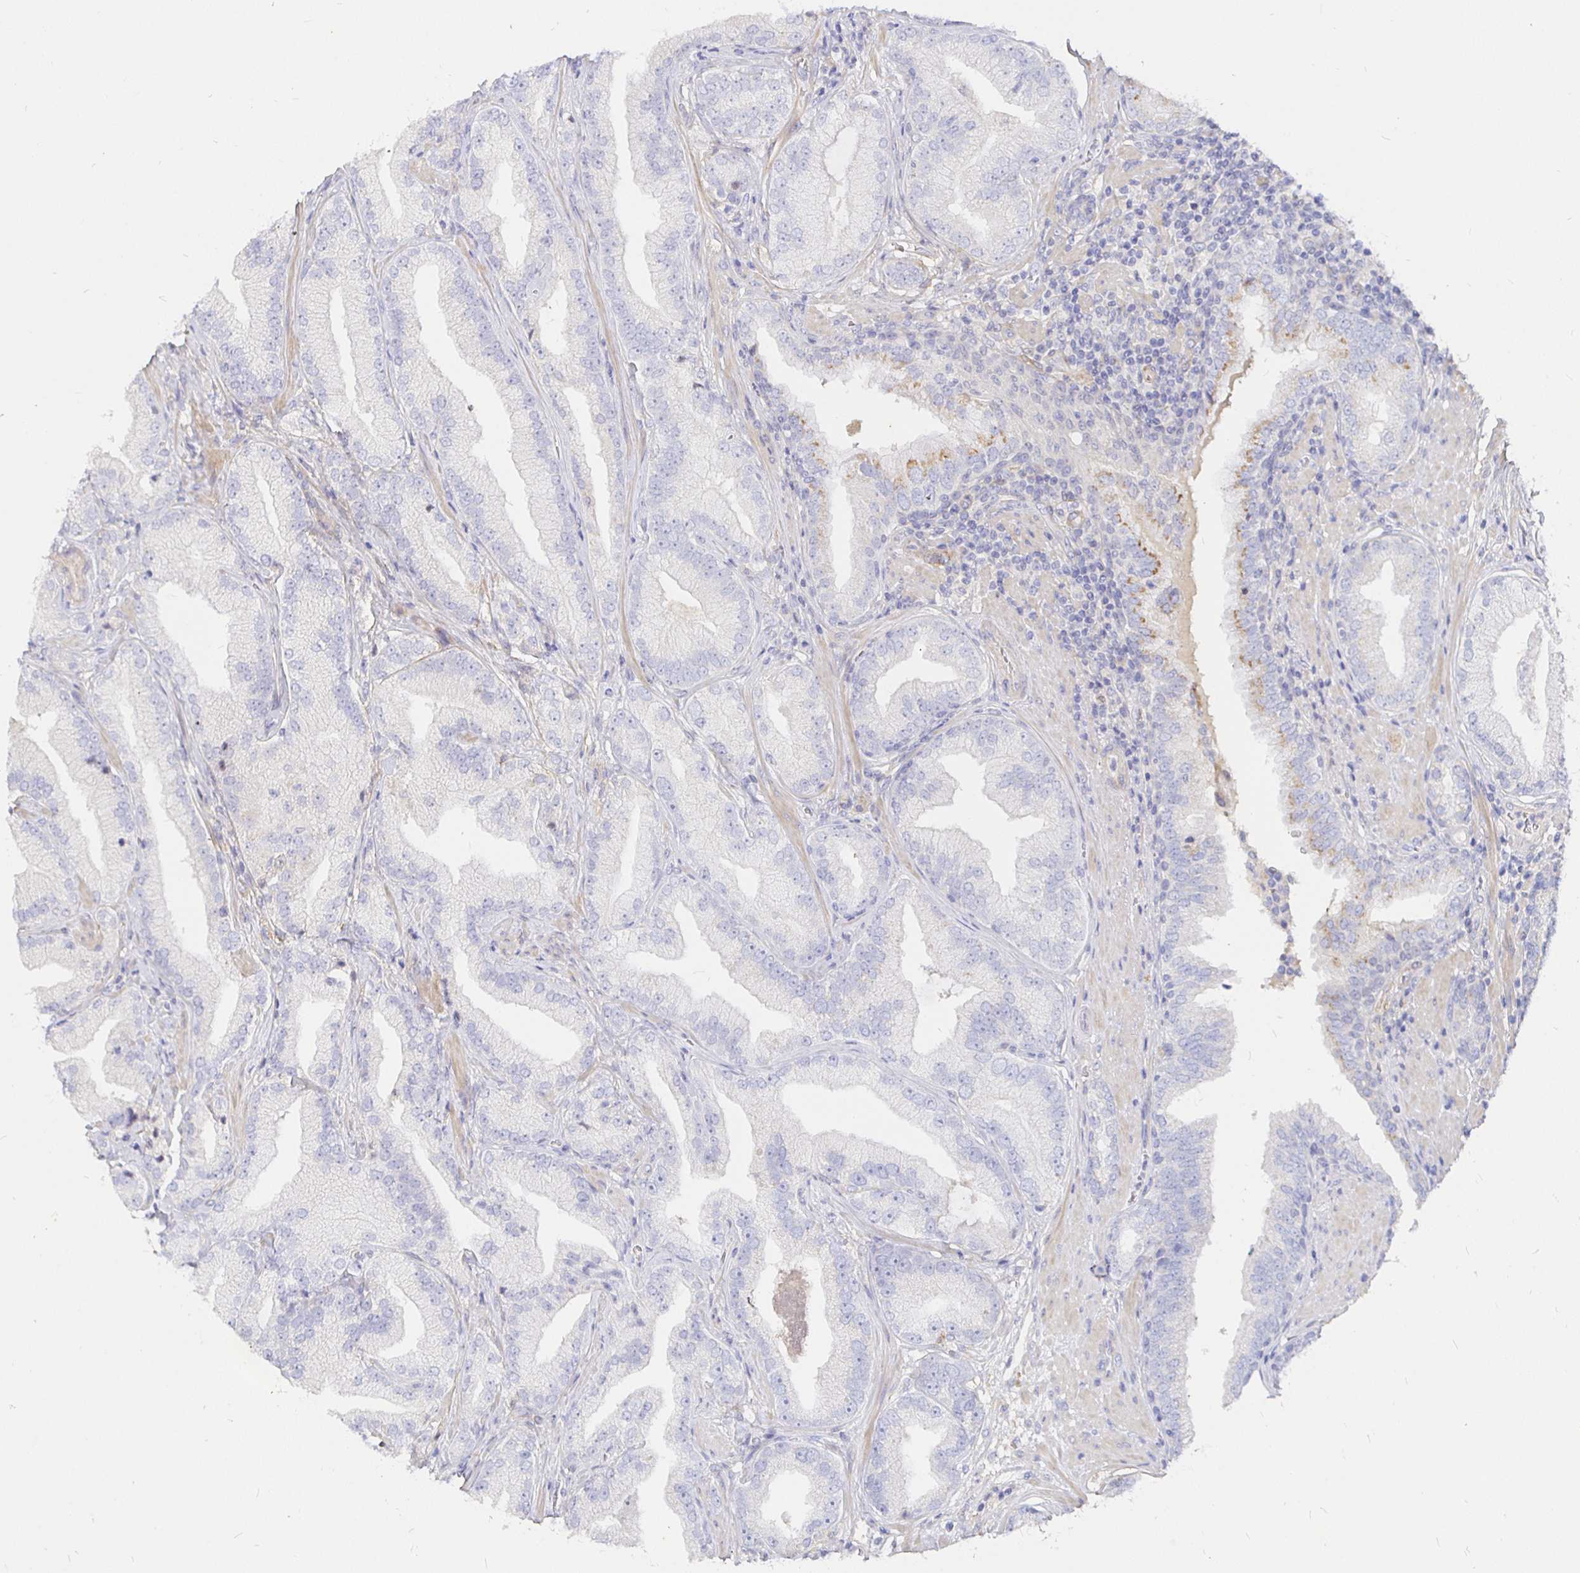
{"staining": {"intensity": "negative", "quantity": "none", "location": "none"}, "tissue": "prostate cancer", "cell_type": "Tumor cells", "image_type": "cancer", "snomed": [{"axis": "morphology", "description": "Adenocarcinoma, Low grade"}, {"axis": "topography", "description": "Prostate"}], "caption": "A histopathology image of human prostate cancer (adenocarcinoma (low-grade)) is negative for staining in tumor cells.", "gene": "PALM2AKAP2", "patient": {"sex": "male", "age": 62}}